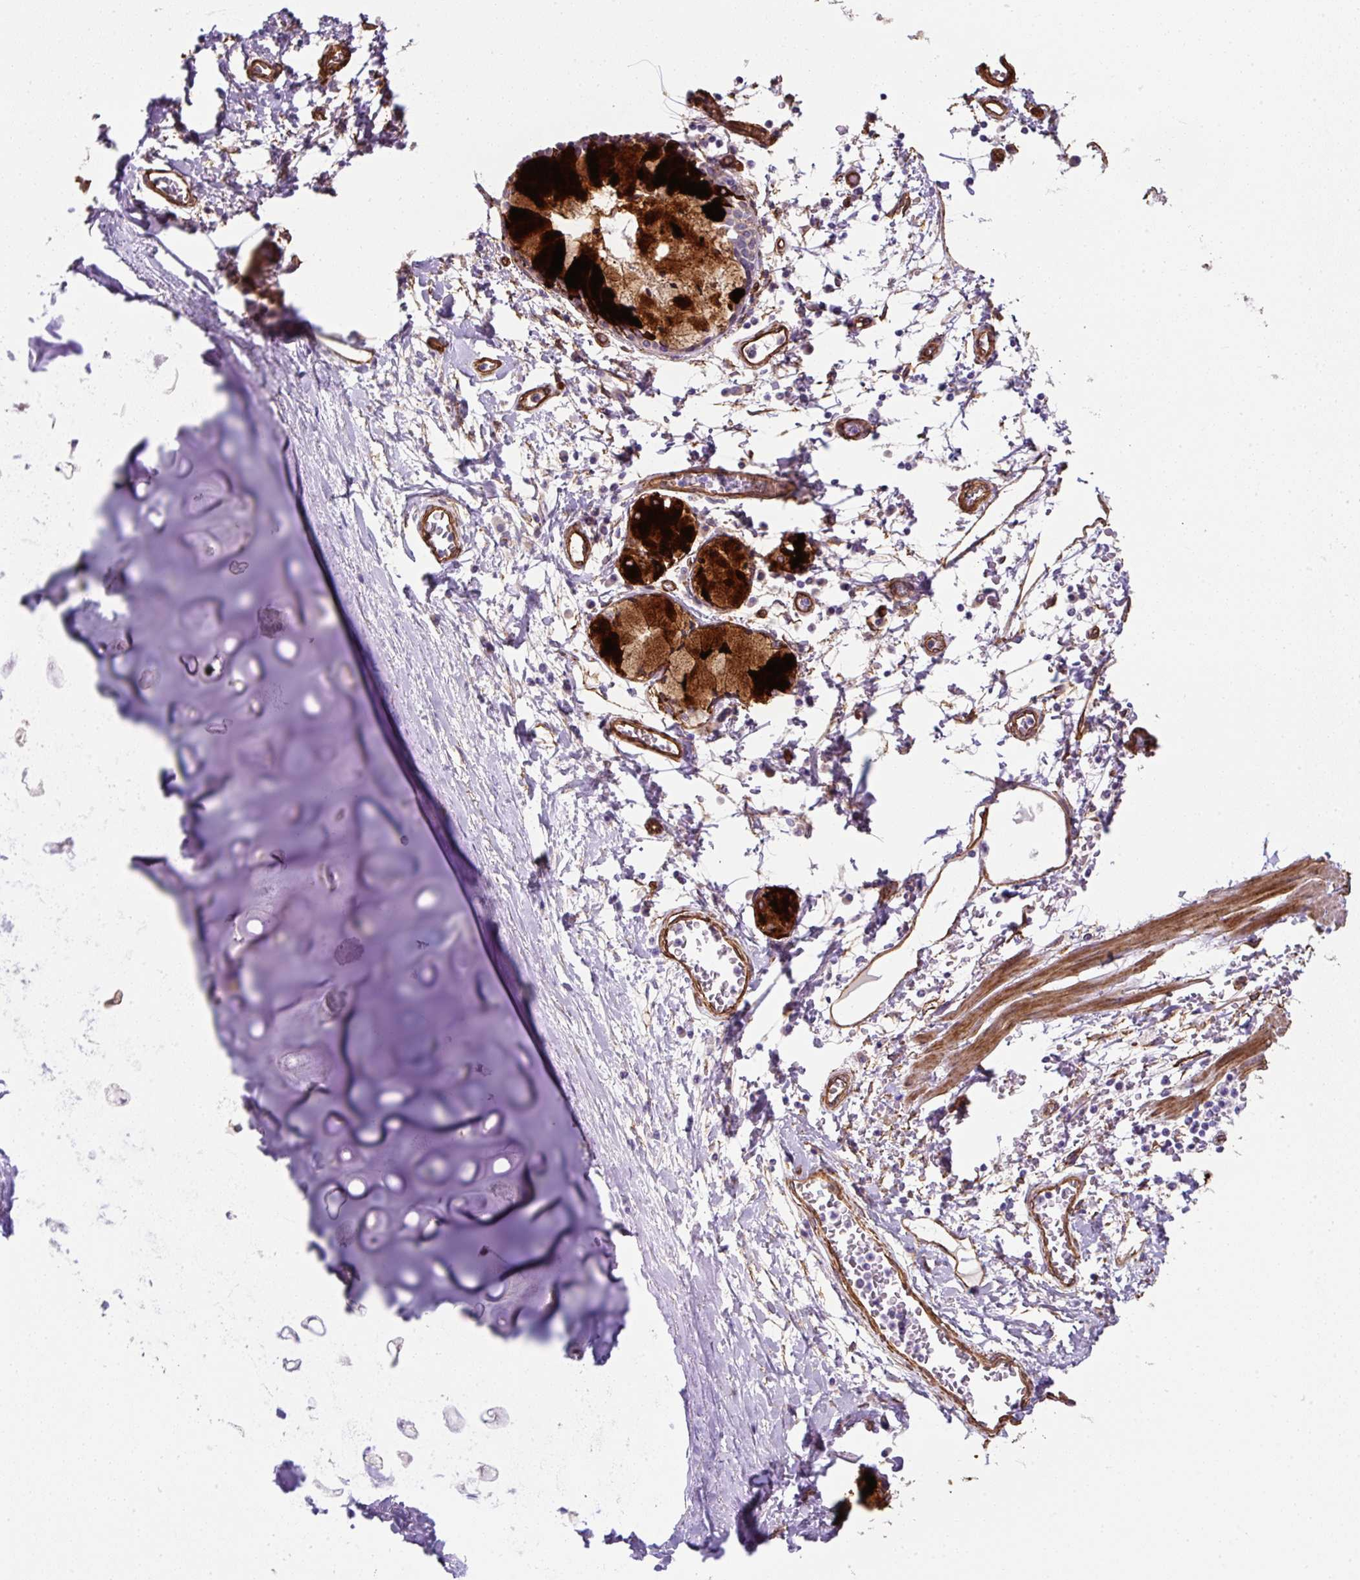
{"staining": {"intensity": "negative", "quantity": "none", "location": "none"}, "tissue": "soft tissue", "cell_type": "Chondrocytes", "image_type": "normal", "snomed": [{"axis": "morphology", "description": "Normal tissue, NOS"}, {"axis": "morphology", "description": "Degeneration, NOS"}, {"axis": "topography", "description": "Cartilage tissue"}, {"axis": "topography", "description": "Lung"}], "caption": "DAB immunohistochemical staining of unremarkable soft tissue exhibits no significant staining in chondrocytes.", "gene": "ANKUB1", "patient": {"sex": "female", "age": 61}}